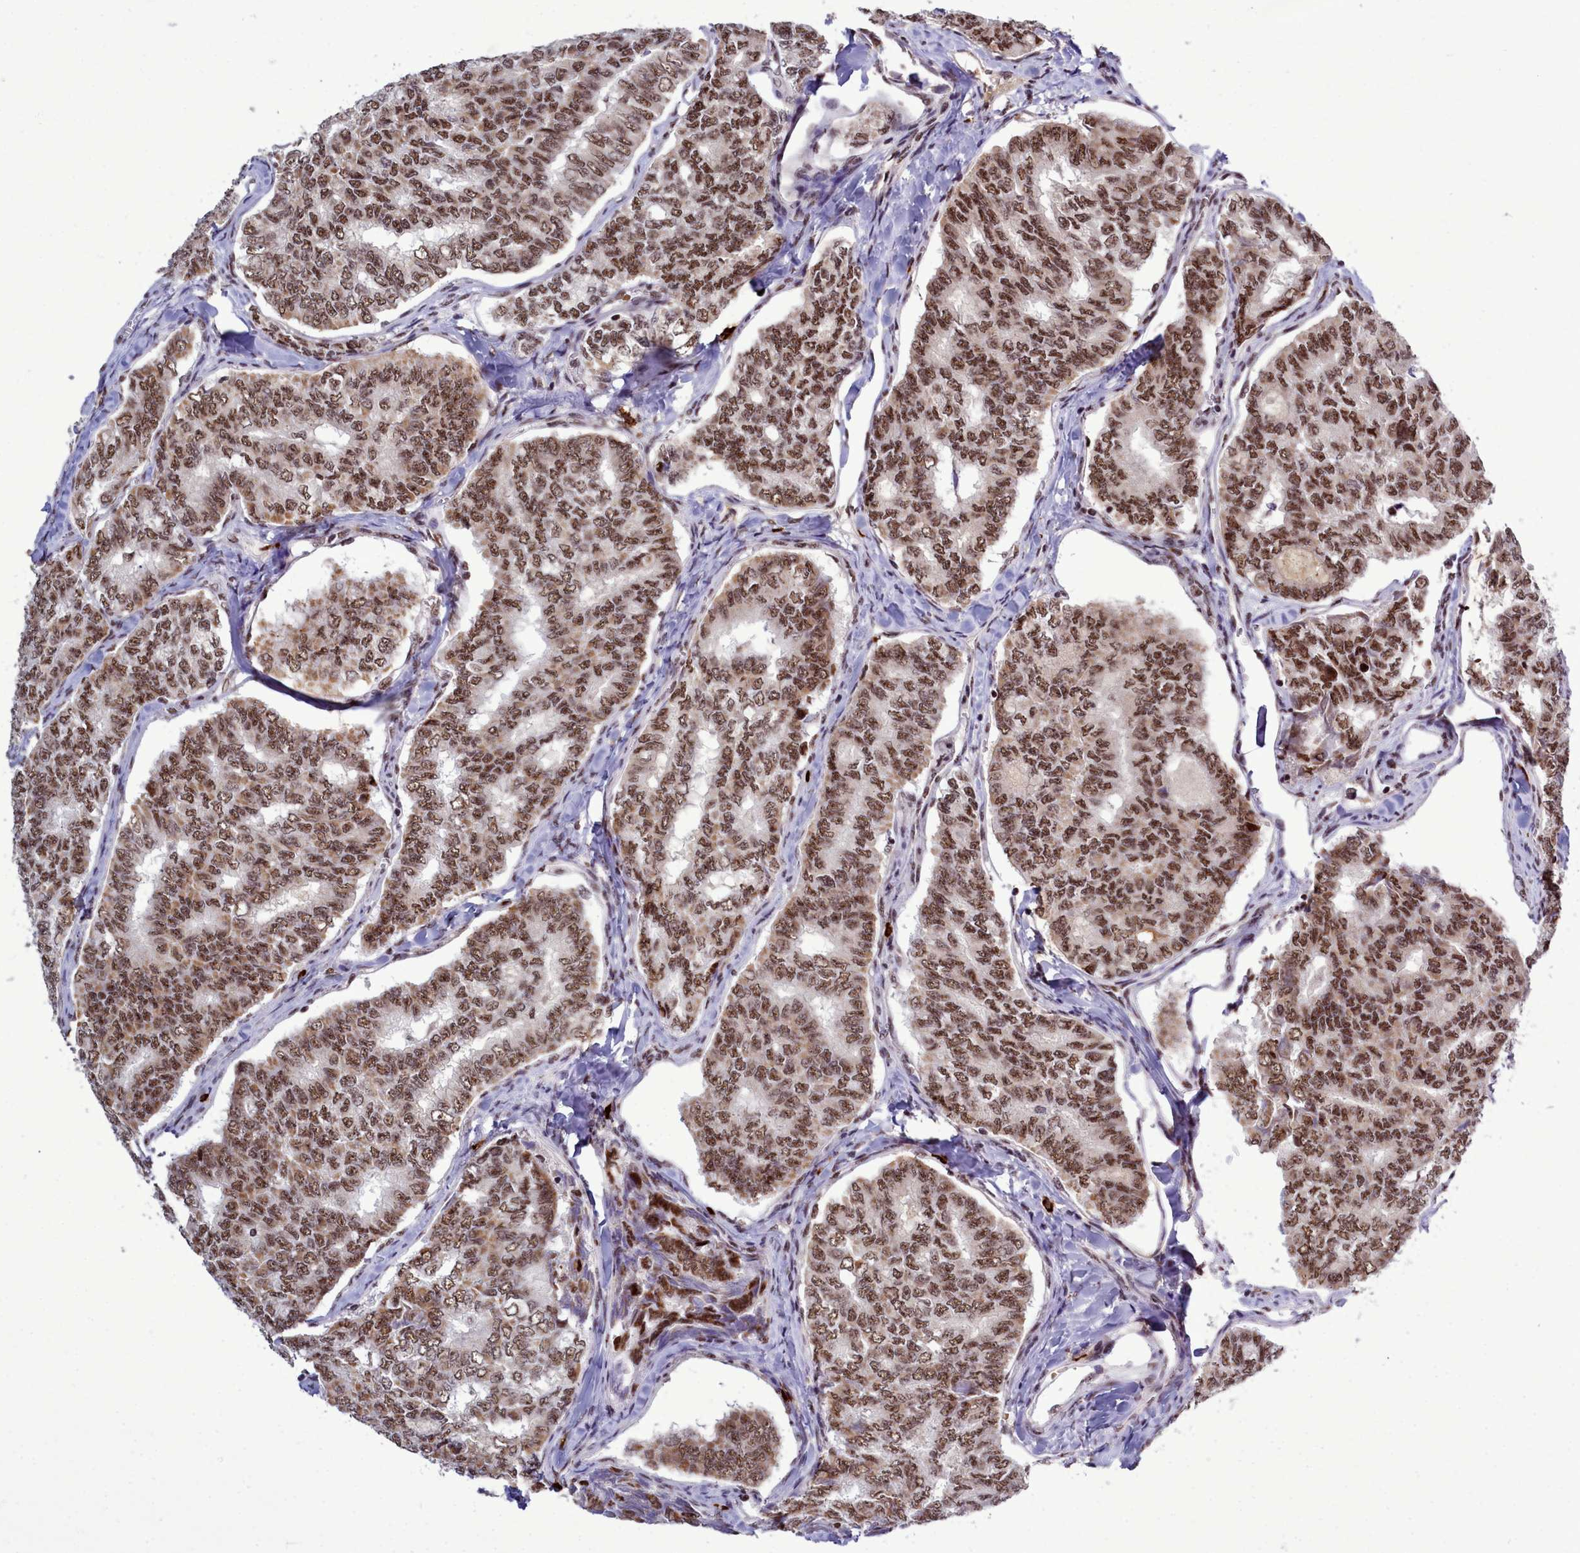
{"staining": {"intensity": "moderate", "quantity": ">75%", "location": "cytoplasmic/membranous,nuclear"}, "tissue": "thyroid cancer", "cell_type": "Tumor cells", "image_type": "cancer", "snomed": [{"axis": "morphology", "description": "Papillary adenocarcinoma, NOS"}, {"axis": "topography", "description": "Thyroid gland"}], "caption": "Approximately >75% of tumor cells in human thyroid cancer (papillary adenocarcinoma) exhibit moderate cytoplasmic/membranous and nuclear protein expression as visualized by brown immunohistochemical staining.", "gene": "POM121L2", "patient": {"sex": "female", "age": 35}}